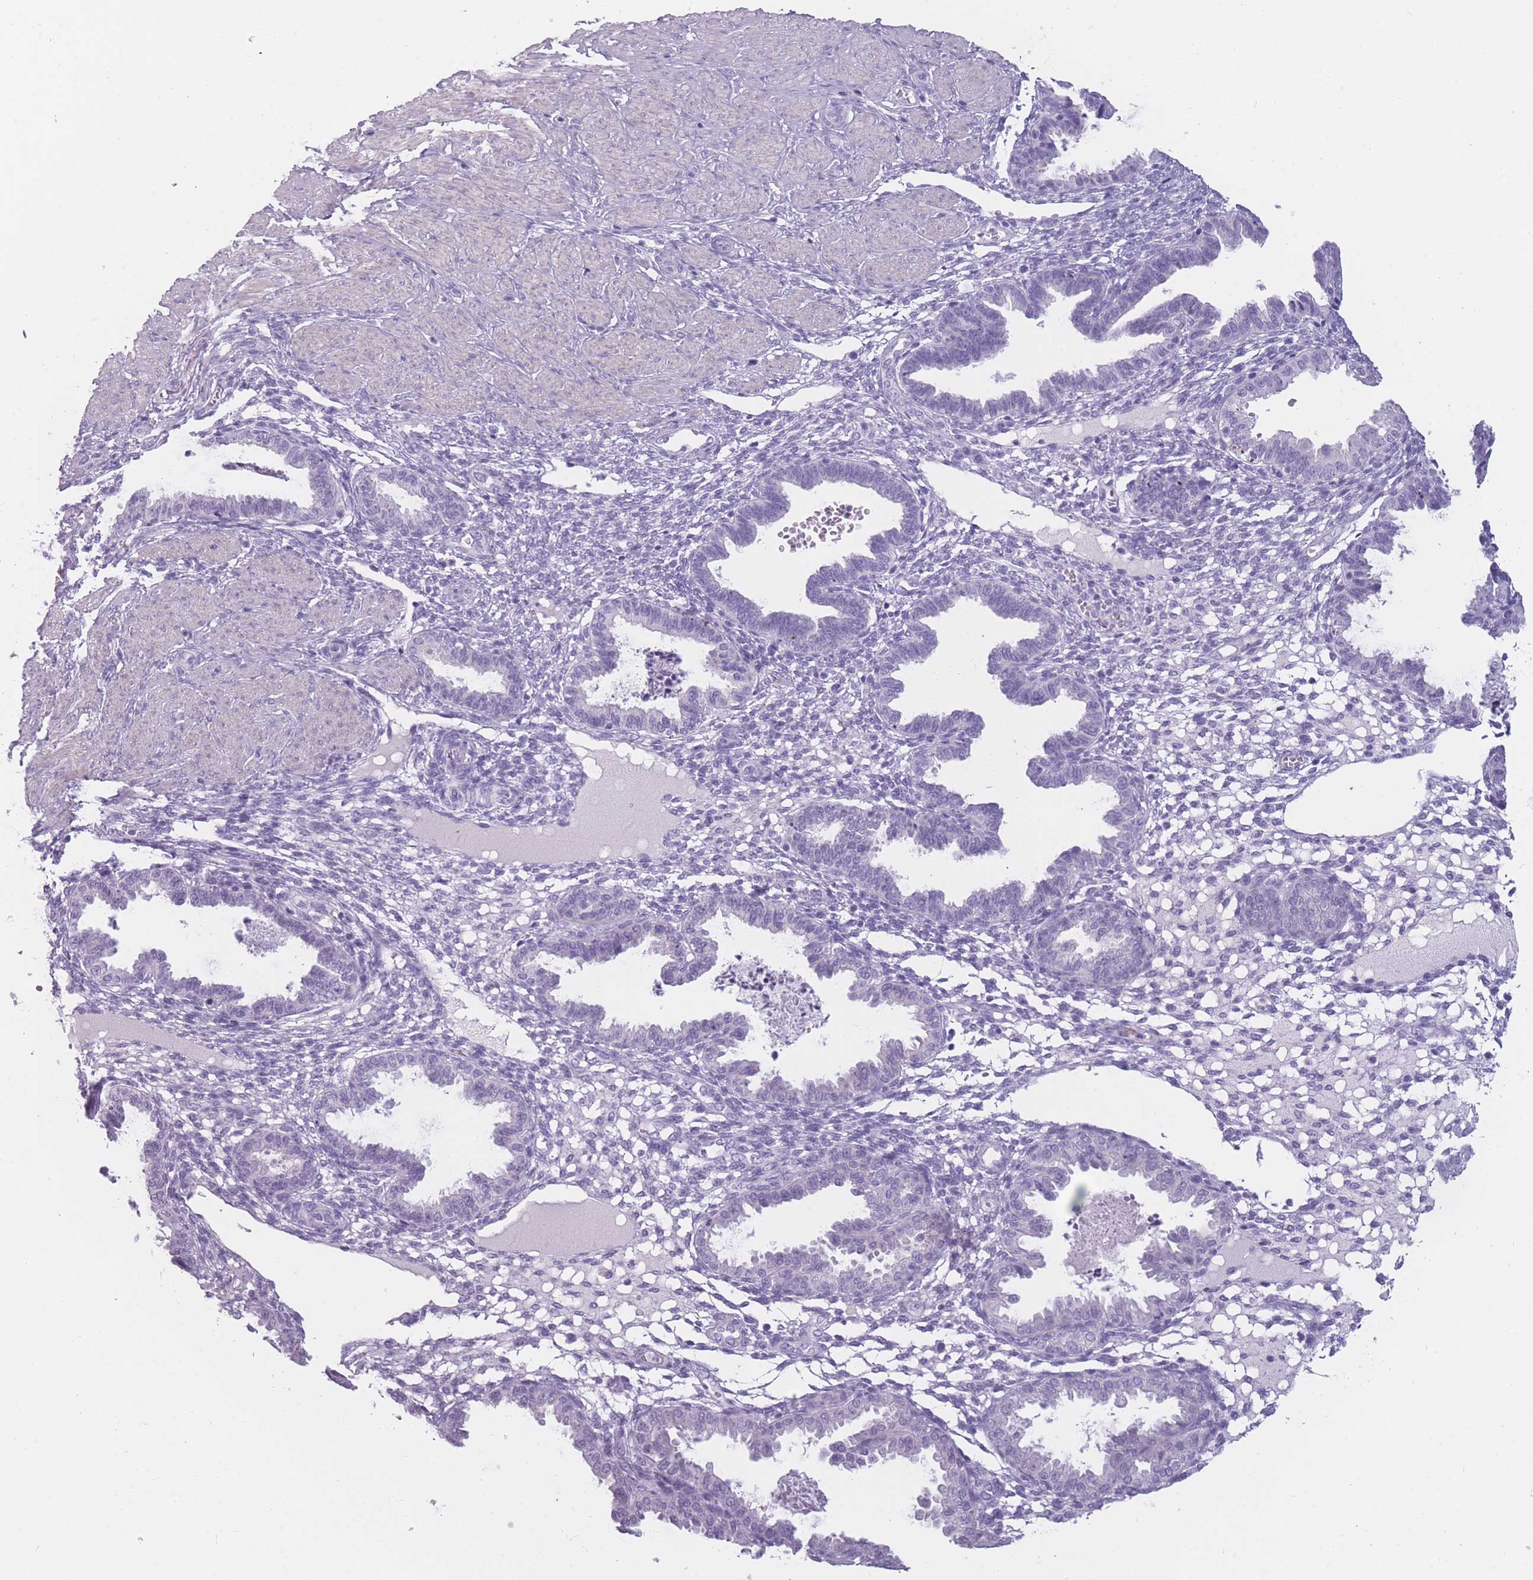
{"staining": {"intensity": "negative", "quantity": "none", "location": "none"}, "tissue": "endometrium", "cell_type": "Cells in endometrial stroma", "image_type": "normal", "snomed": [{"axis": "morphology", "description": "Normal tissue, NOS"}, {"axis": "topography", "description": "Endometrium"}], "caption": "DAB immunohistochemical staining of normal human endometrium displays no significant positivity in cells in endometrial stroma.", "gene": "PPFIA3", "patient": {"sex": "female", "age": 33}}